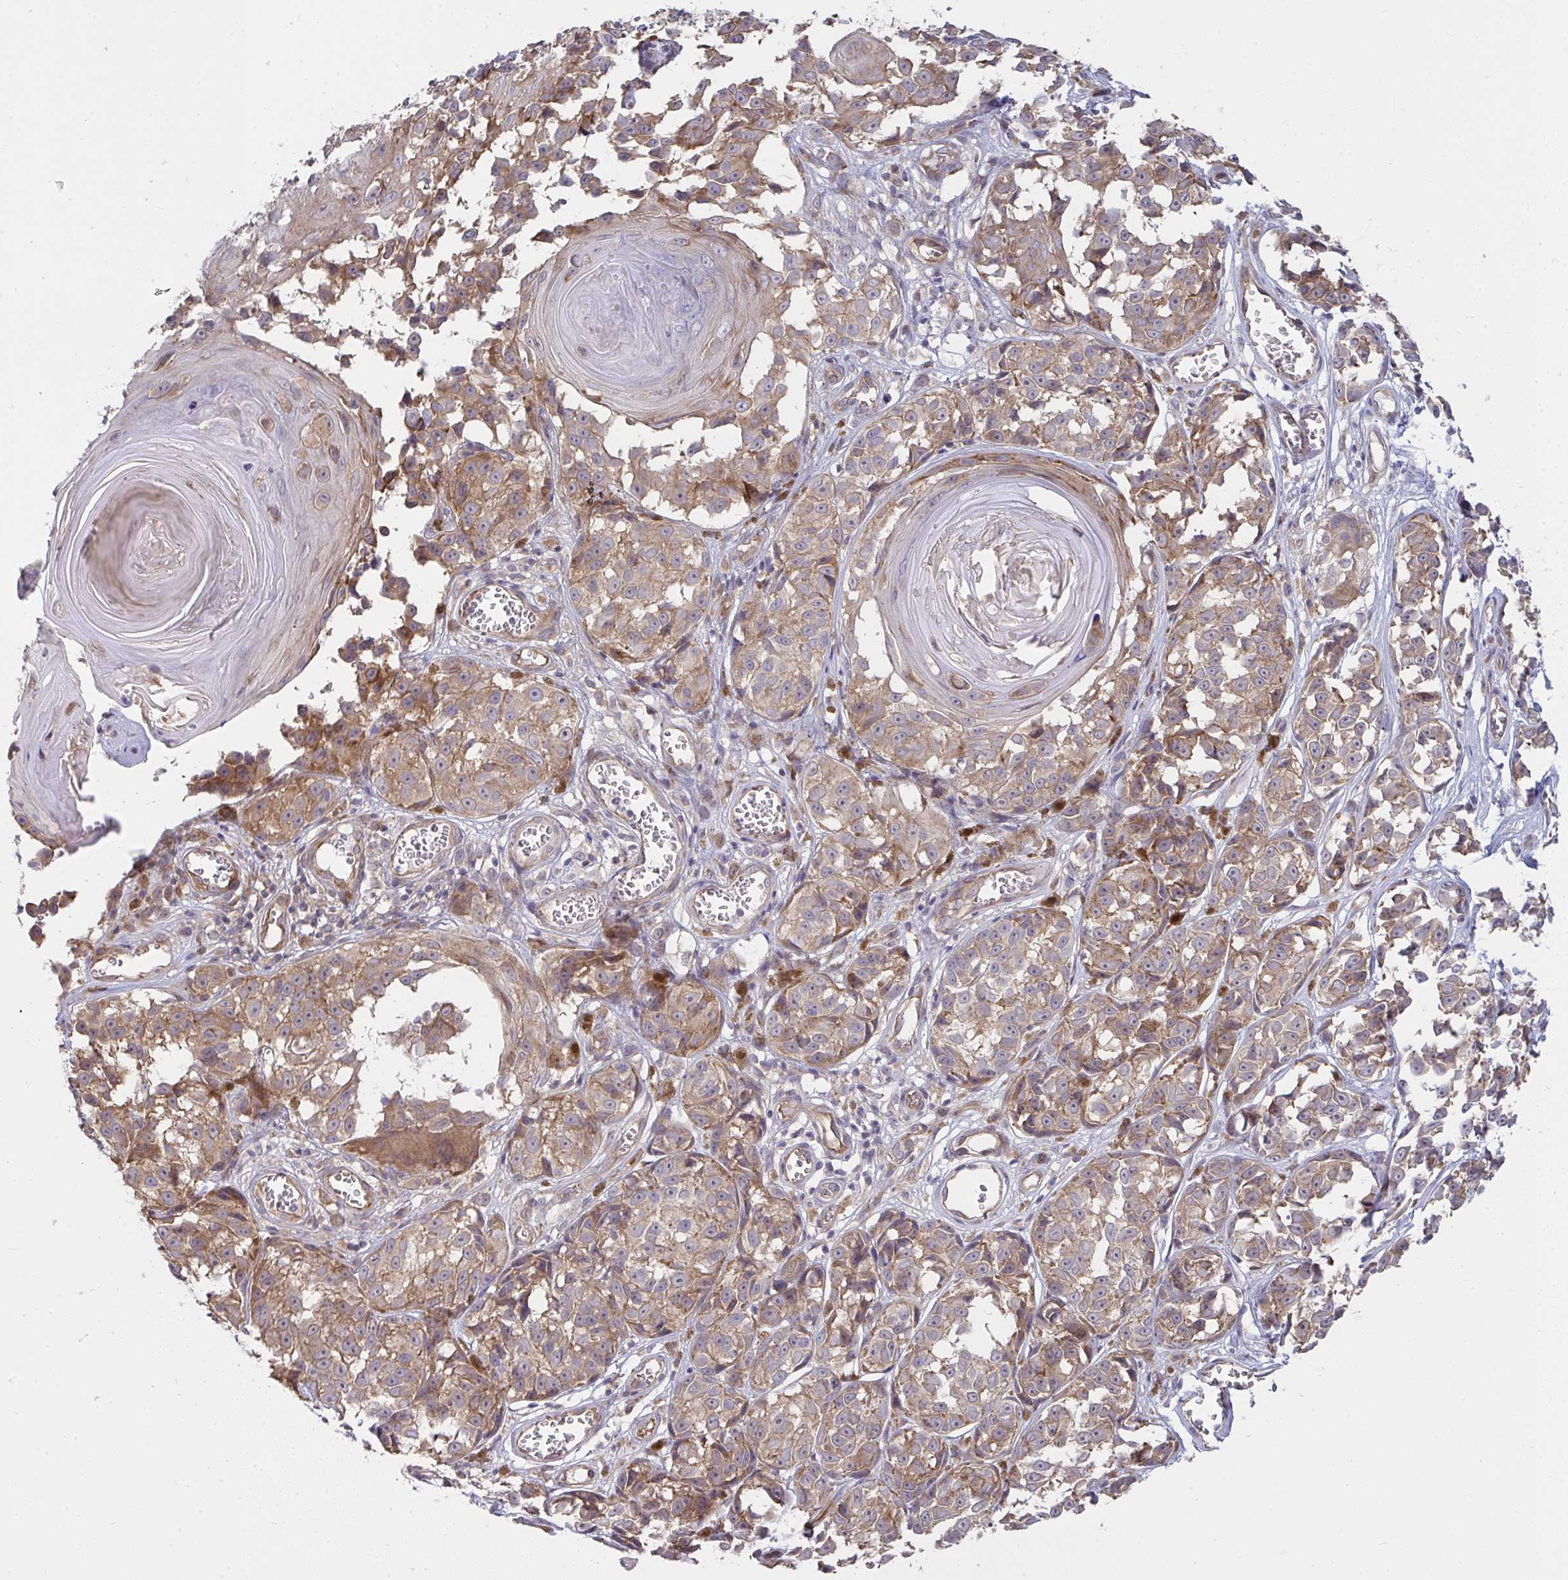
{"staining": {"intensity": "moderate", "quantity": ">75%", "location": "cytoplasmic/membranous"}, "tissue": "melanoma", "cell_type": "Tumor cells", "image_type": "cancer", "snomed": [{"axis": "morphology", "description": "Malignant melanoma, NOS"}, {"axis": "topography", "description": "Skin"}], "caption": "A micrograph showing moderate cytoplasmic/membranous staining in approximately >75% of tumor cells in melanoma, as visualized by brown immunohistochemical staining.", "gene": "CASP9", "patient": {"sex": "male", "age": 73}}